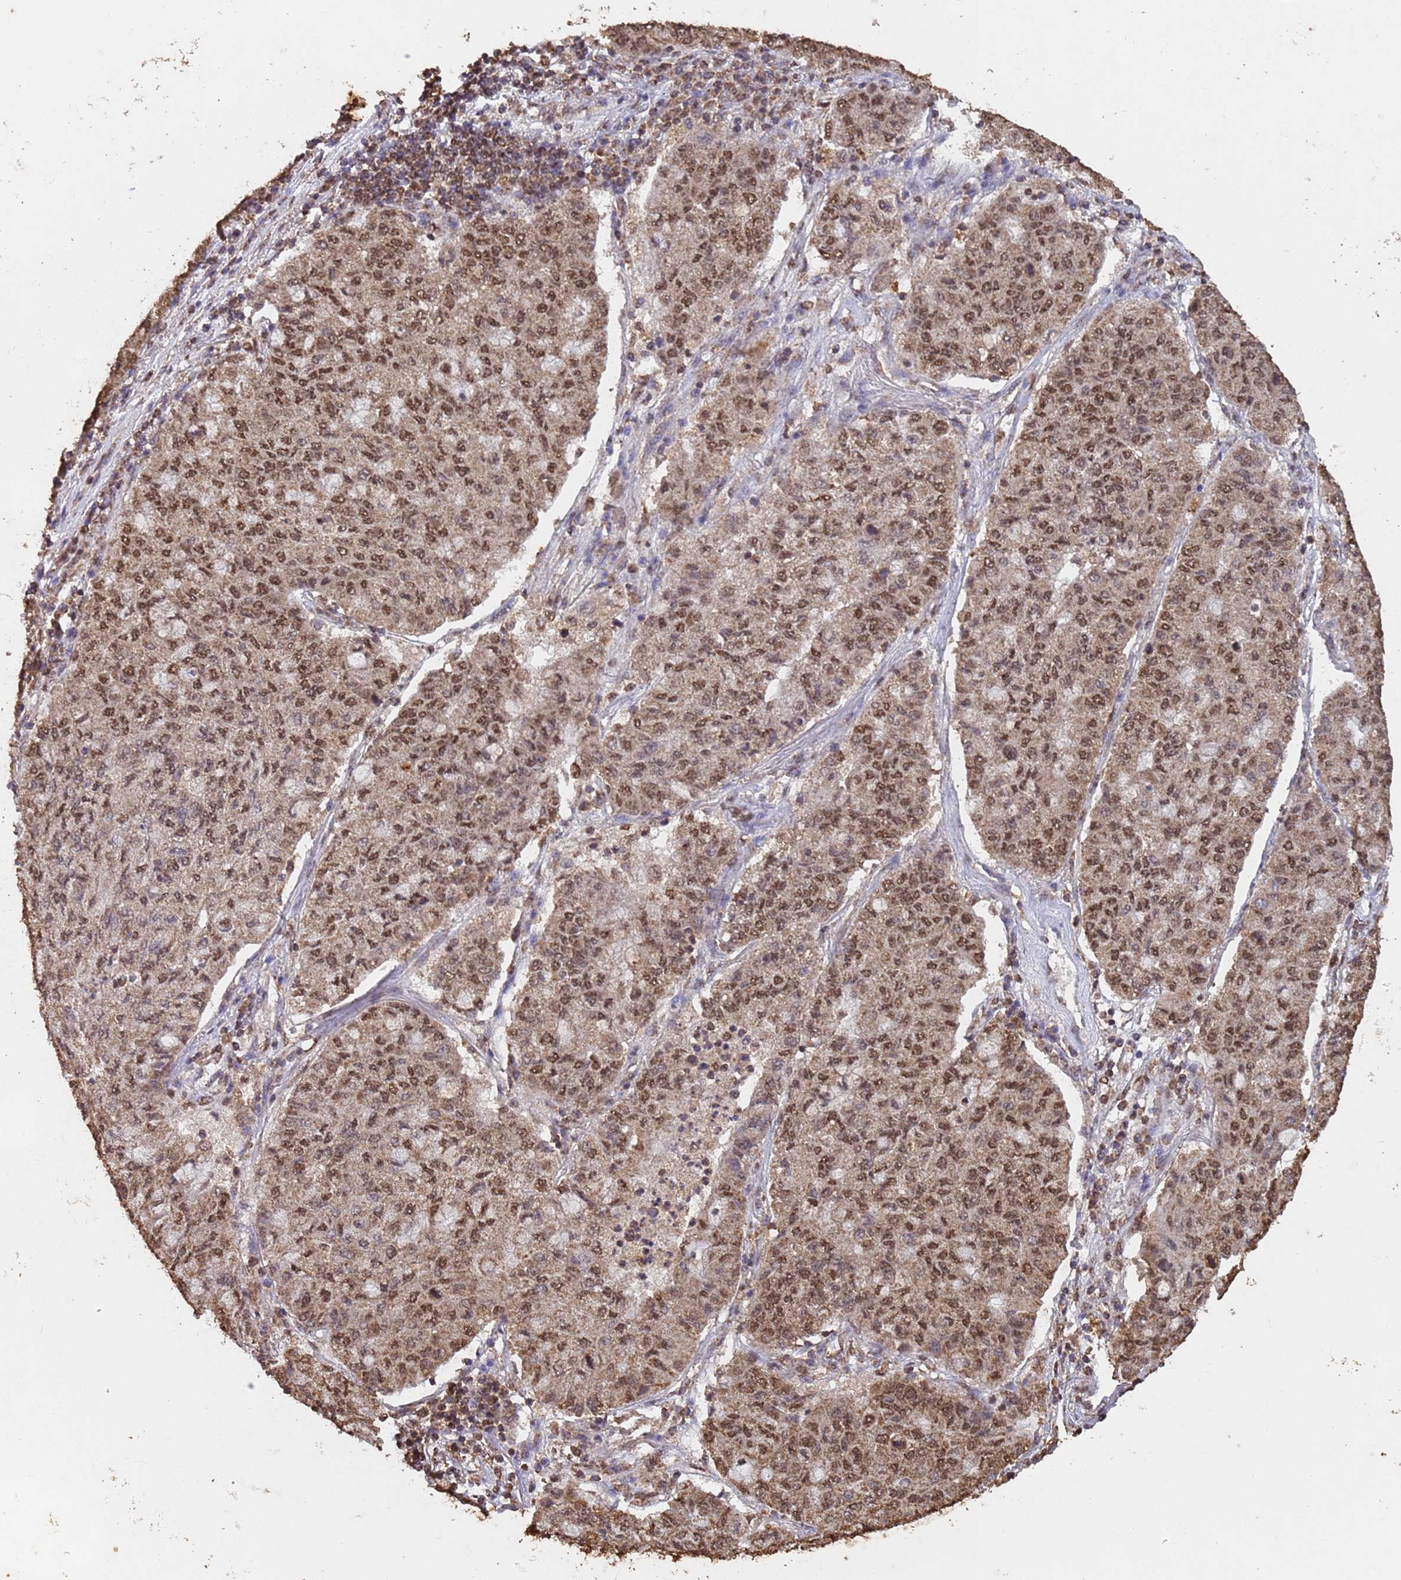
{"staining": {"intensity": "moderate", "quantity": ">75%", "location": "nuclear"}, "tissue": "lung cancer", "cell_type": "Tumor cells", "image_type": "cancer", "snomed": [{"axis": "morphology", "description": "Squamous cell carcinoma, NOS"}, {"axis": "topography", "description": "Lung"}], "caption": "This histopathology image displays immunohistochemistry staining of lung squamous cell carcinoma, with medium moderate nuclear expression in about >75% of tumor cells.", "gene": "HDAC10", "patient": {"sex": "male", "age": 74}}